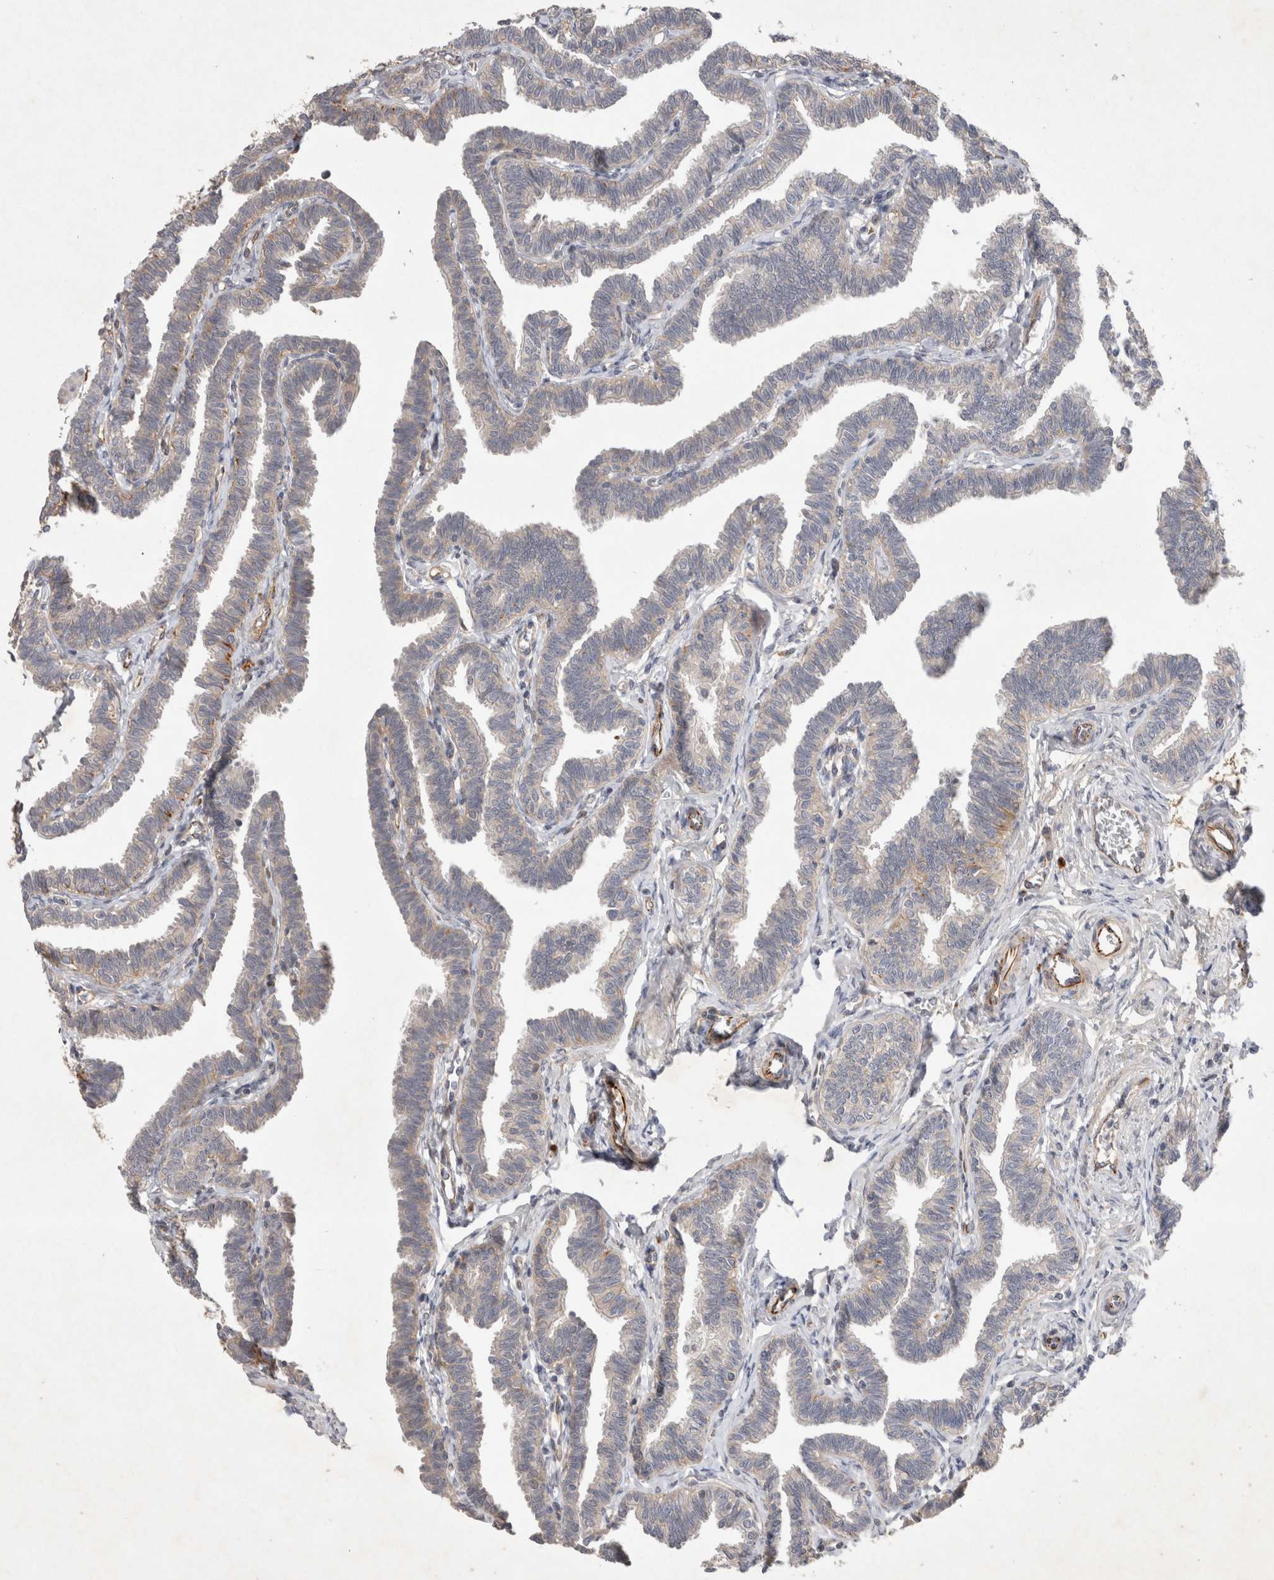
{"staining": {"intensity": "moderate", "quantity": "<25%", "location": "cytoplasmic/membranous"}, "tissue": "fallopian tube", "cell_type": "Glandular cells", "image_type": "normal", "snomed": [{"axis": "morphology", "description": "Normal tissue, NOS"}, {"axis": "topography", "description": "Fallopian tube"}, {"axis": "topography", "description": "Ovary"}], "caption": "About <25% of glandular cells in normal human fallopian tube show moderate cytoplasmic/membranous protein expression as visualized by brown immunohistochemical staining.", "gene": "NMU", "patient": {"sex": "female", "age": 23}}